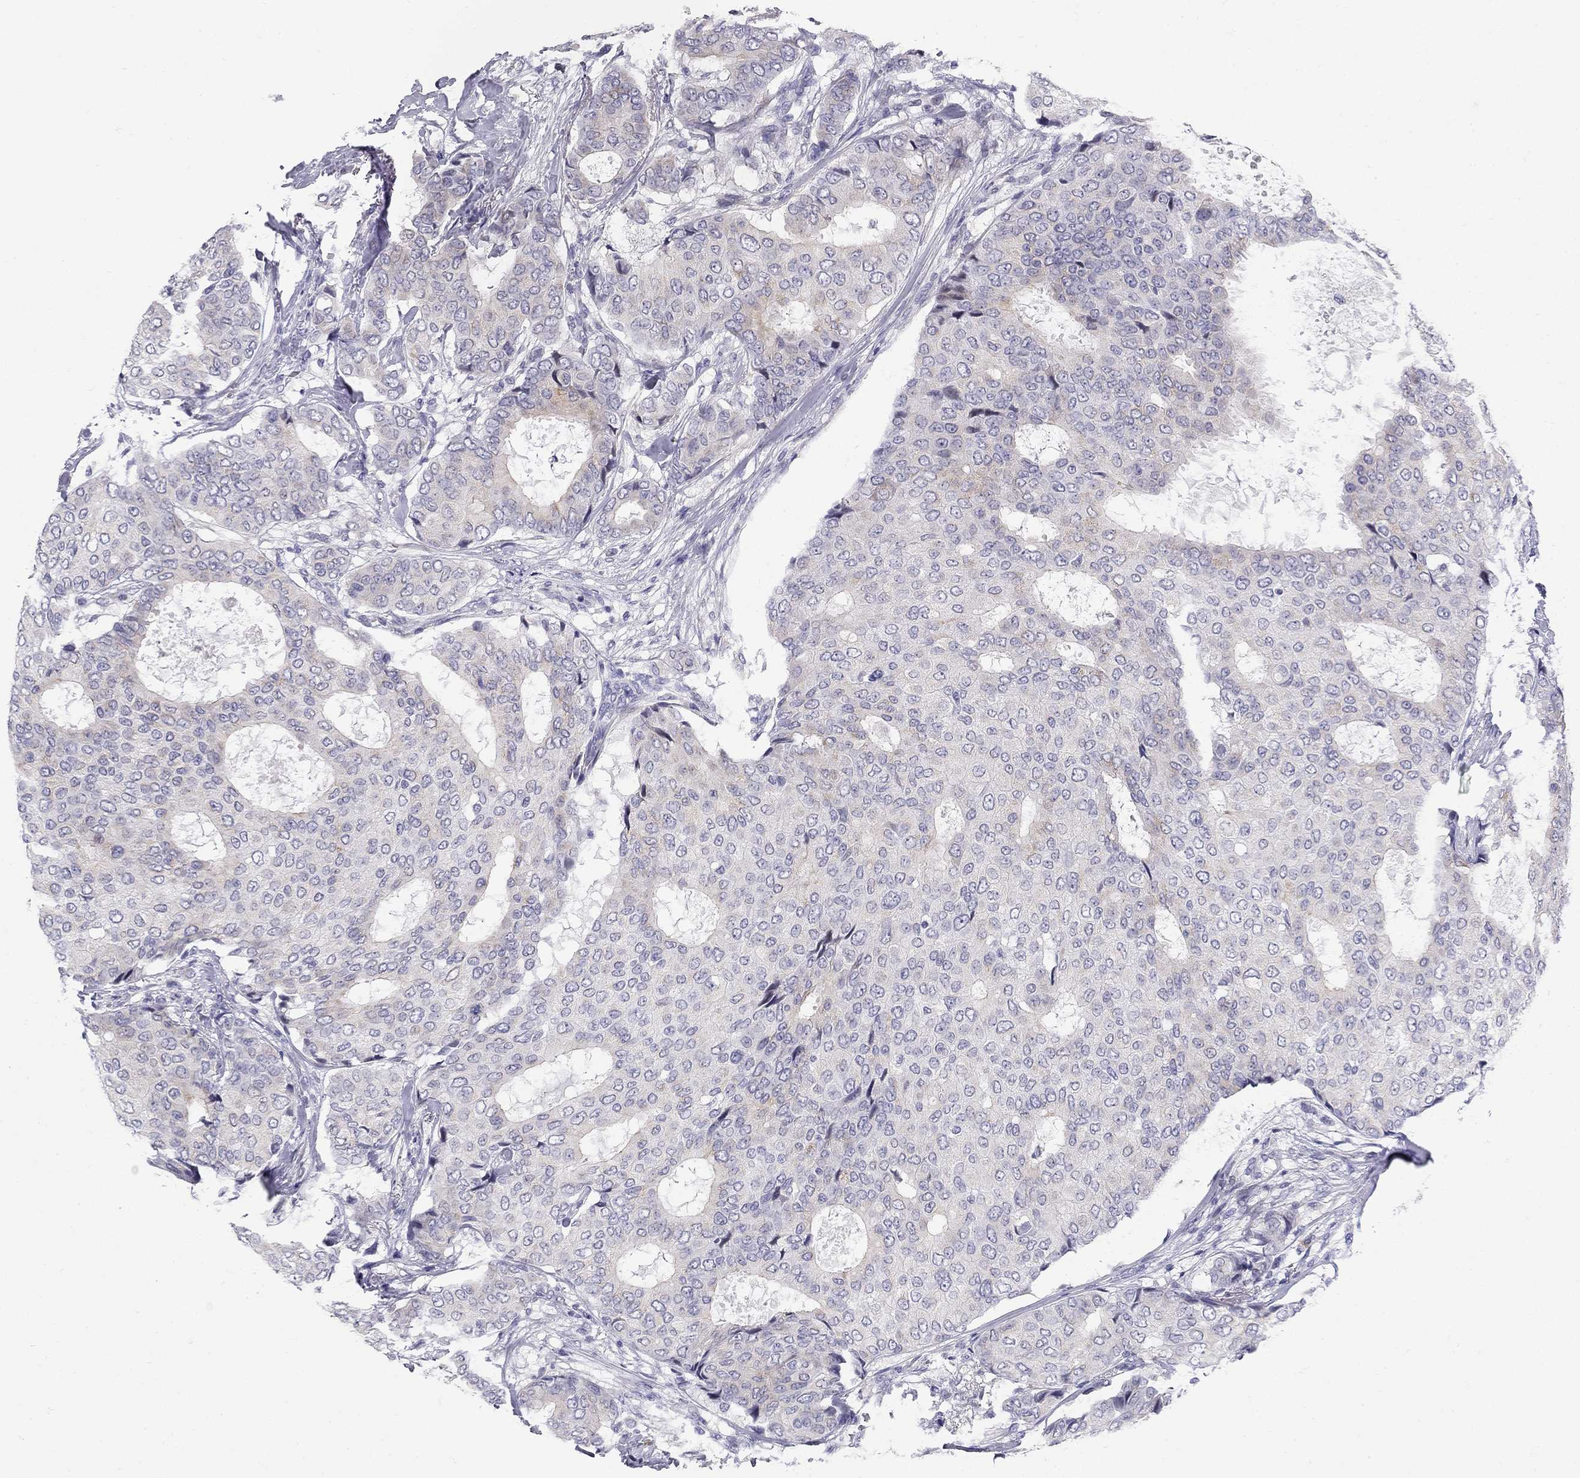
{"staining": {"intensity": "negative", "quantity": "none", "location": "none"}, "tissue": "breast cancer", "cell_type": "Tumor cells", "image_type": "cancer", "snomed": [{"axis": "morphology", "description": "Duct carcinoma"}, {"axis": "topography", "description": "Breast"}], "caption": "An immunohistochemistry (IHC) image of breast cancer (invasive ductal carcinoma) is shown. There is no staining in tumor cells of breast cancer (invasive ductal carcinoma).", "gene": "C8orf88", "patient": {"sex": "female", "age": 75}}